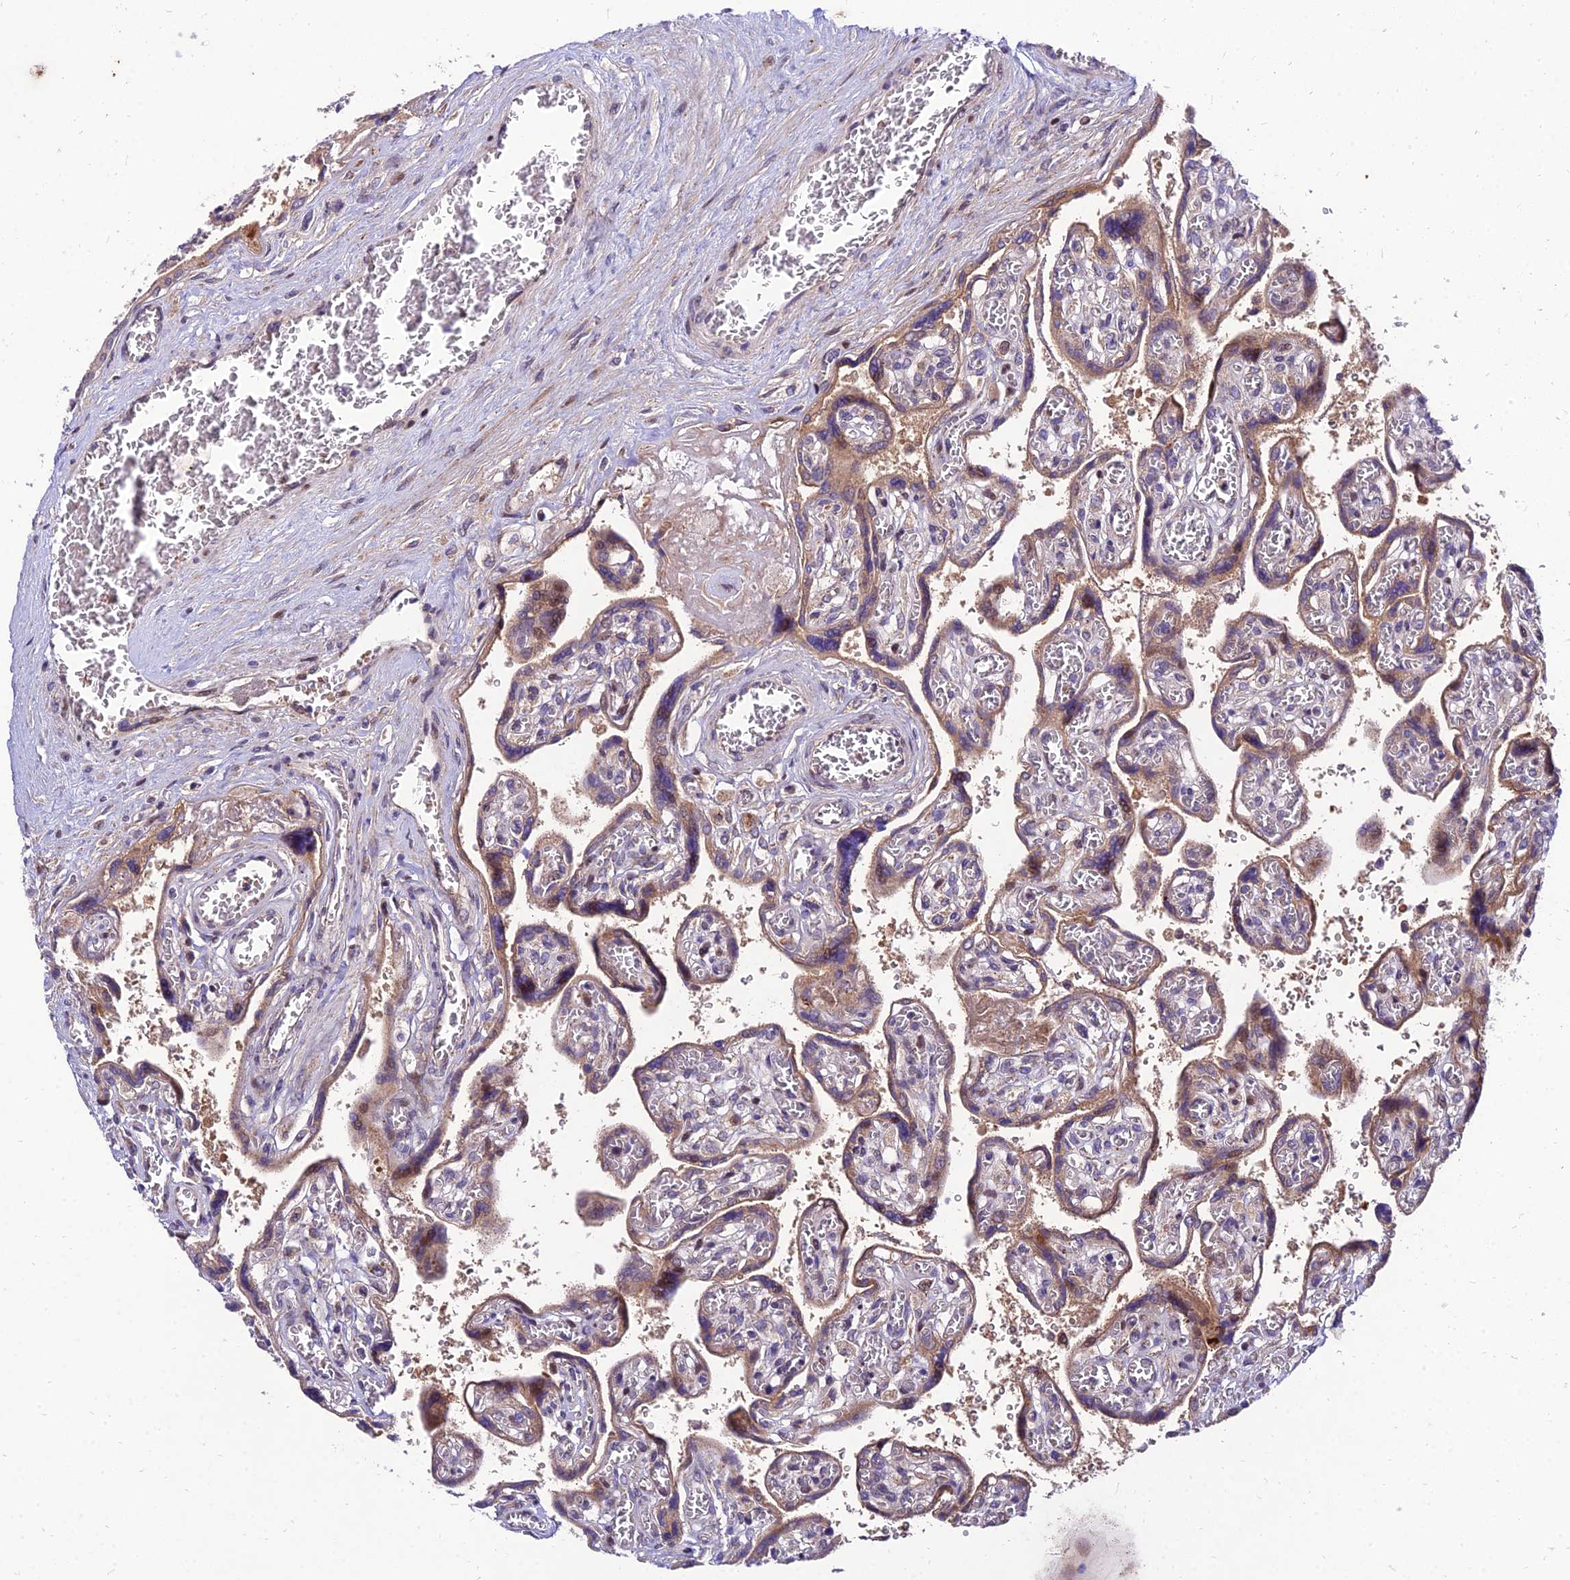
{"staining": {"intensity": "moderate", "quantity": "25%-75%", "location": "cytoplasmic/membranous"}, "tissue": "placenta", "cell_type": "Trophoblastic cells", "image_type": "normal", "snomed": [{"axis": "morphology", "description": "Normal tissue, NOS"}, {"axis": "topography", "description": "Placenta"}], "caption": "Immunohistochemistry photomicrograph of normal placenta: placenta stained using immunohistochemistry exhibits medium levels of moderate protein expression localized specifically in the cytoplasmic/membranous of trophoblastic cells, appearing as a cytoplasmic/membranous brown color.", "gene": "MKKS", "patient": {"sex": "female", "age": 39}}